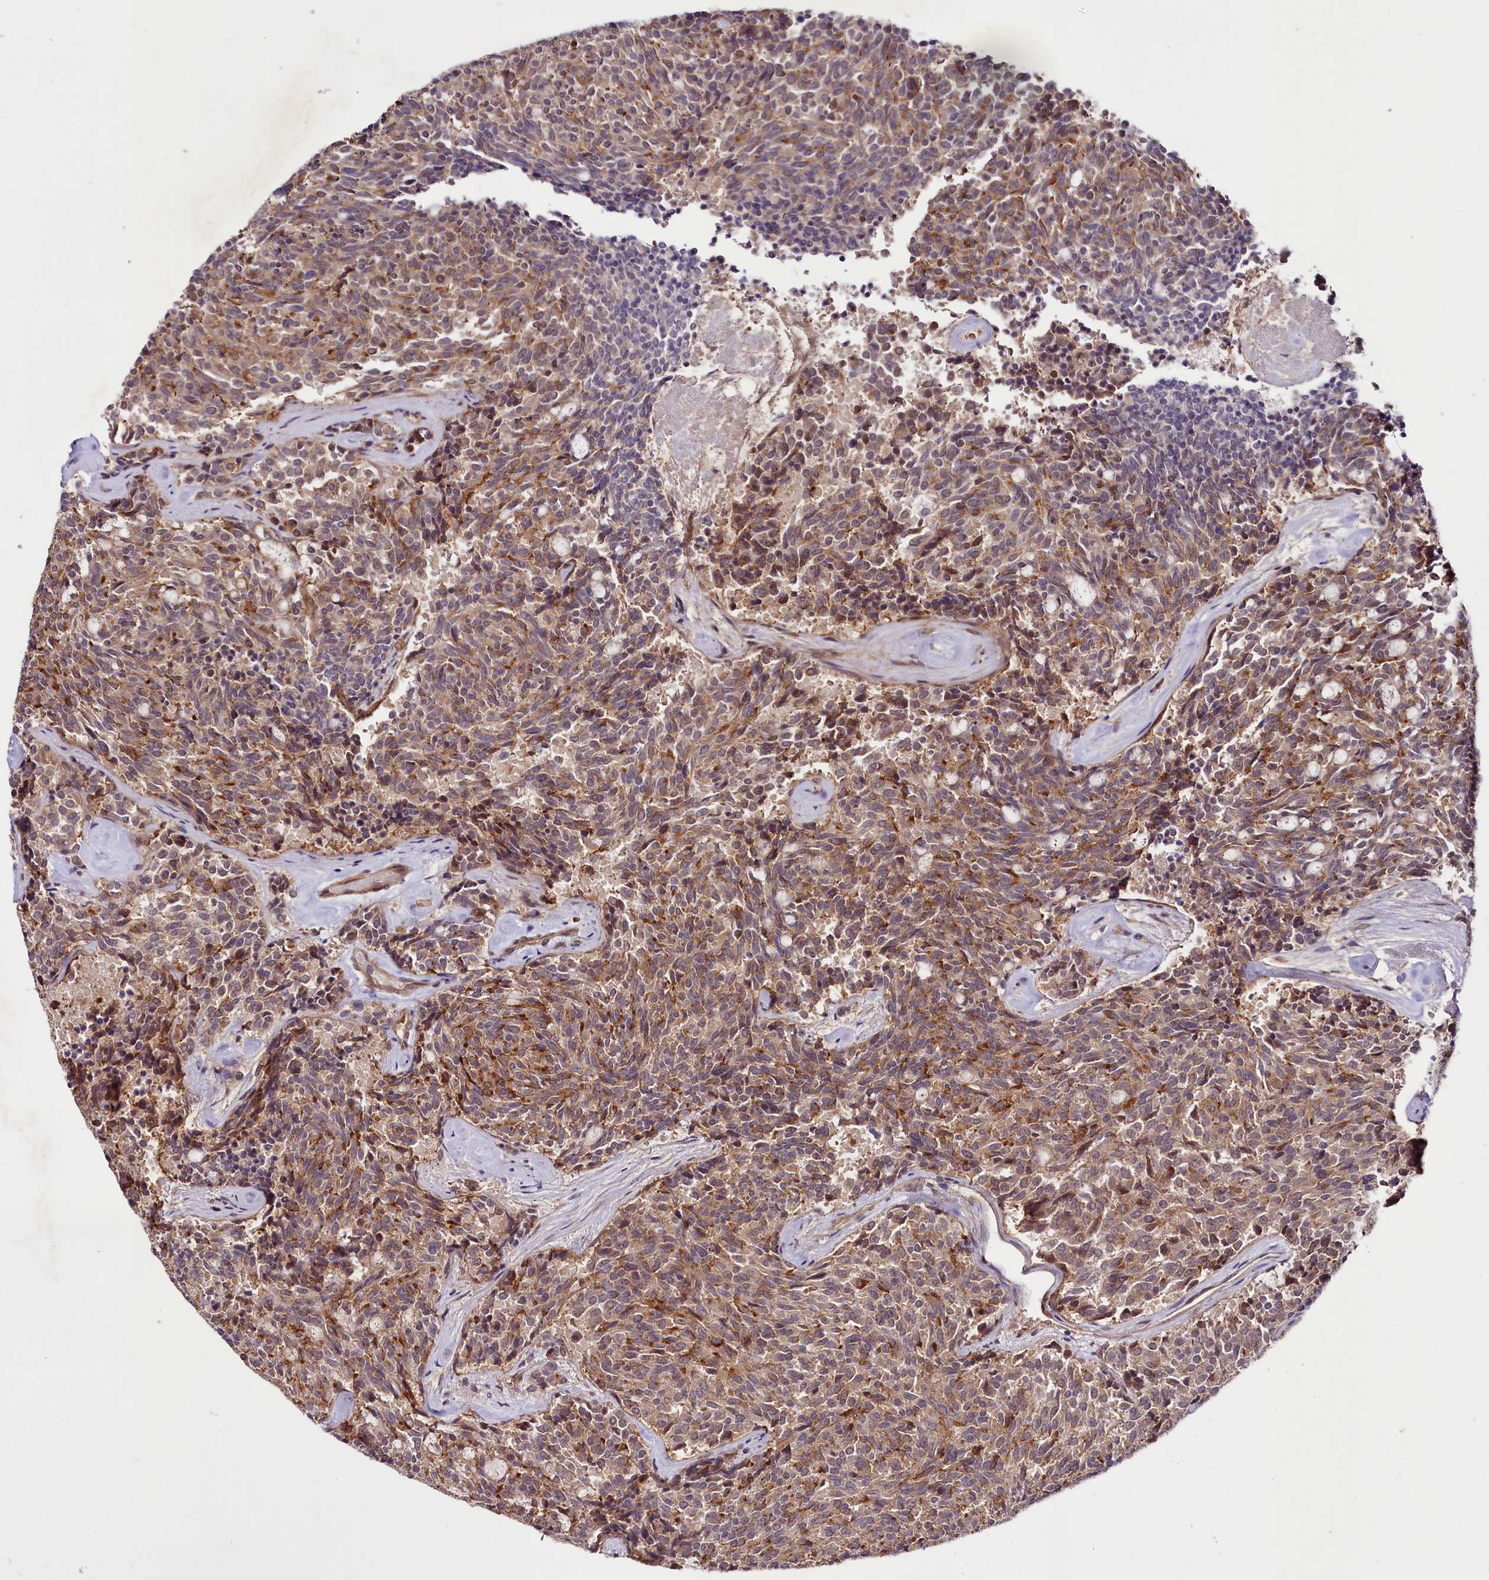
{"staining": {"intensity": "moderate", "quantity": ">75%", "location": "cytoplasmic/membranous"}, "tissue": "carcinoid", "cell_type": "Tumor cells", "image_type": "cancer", "snomed": [{"axis": "morphology", "description": "Carcinoid, malignant, NOS"}, {"axis": "topography", "description": "Pancreas"}], "caption": "The histopathology image reveals a brown stain indicating the presence of a protein in the cytoplasmic/membranous of tumor cells in malignant carcinoid.", "gene": "PHLDB1", "patient": {"sex": "female", "age": 54}}